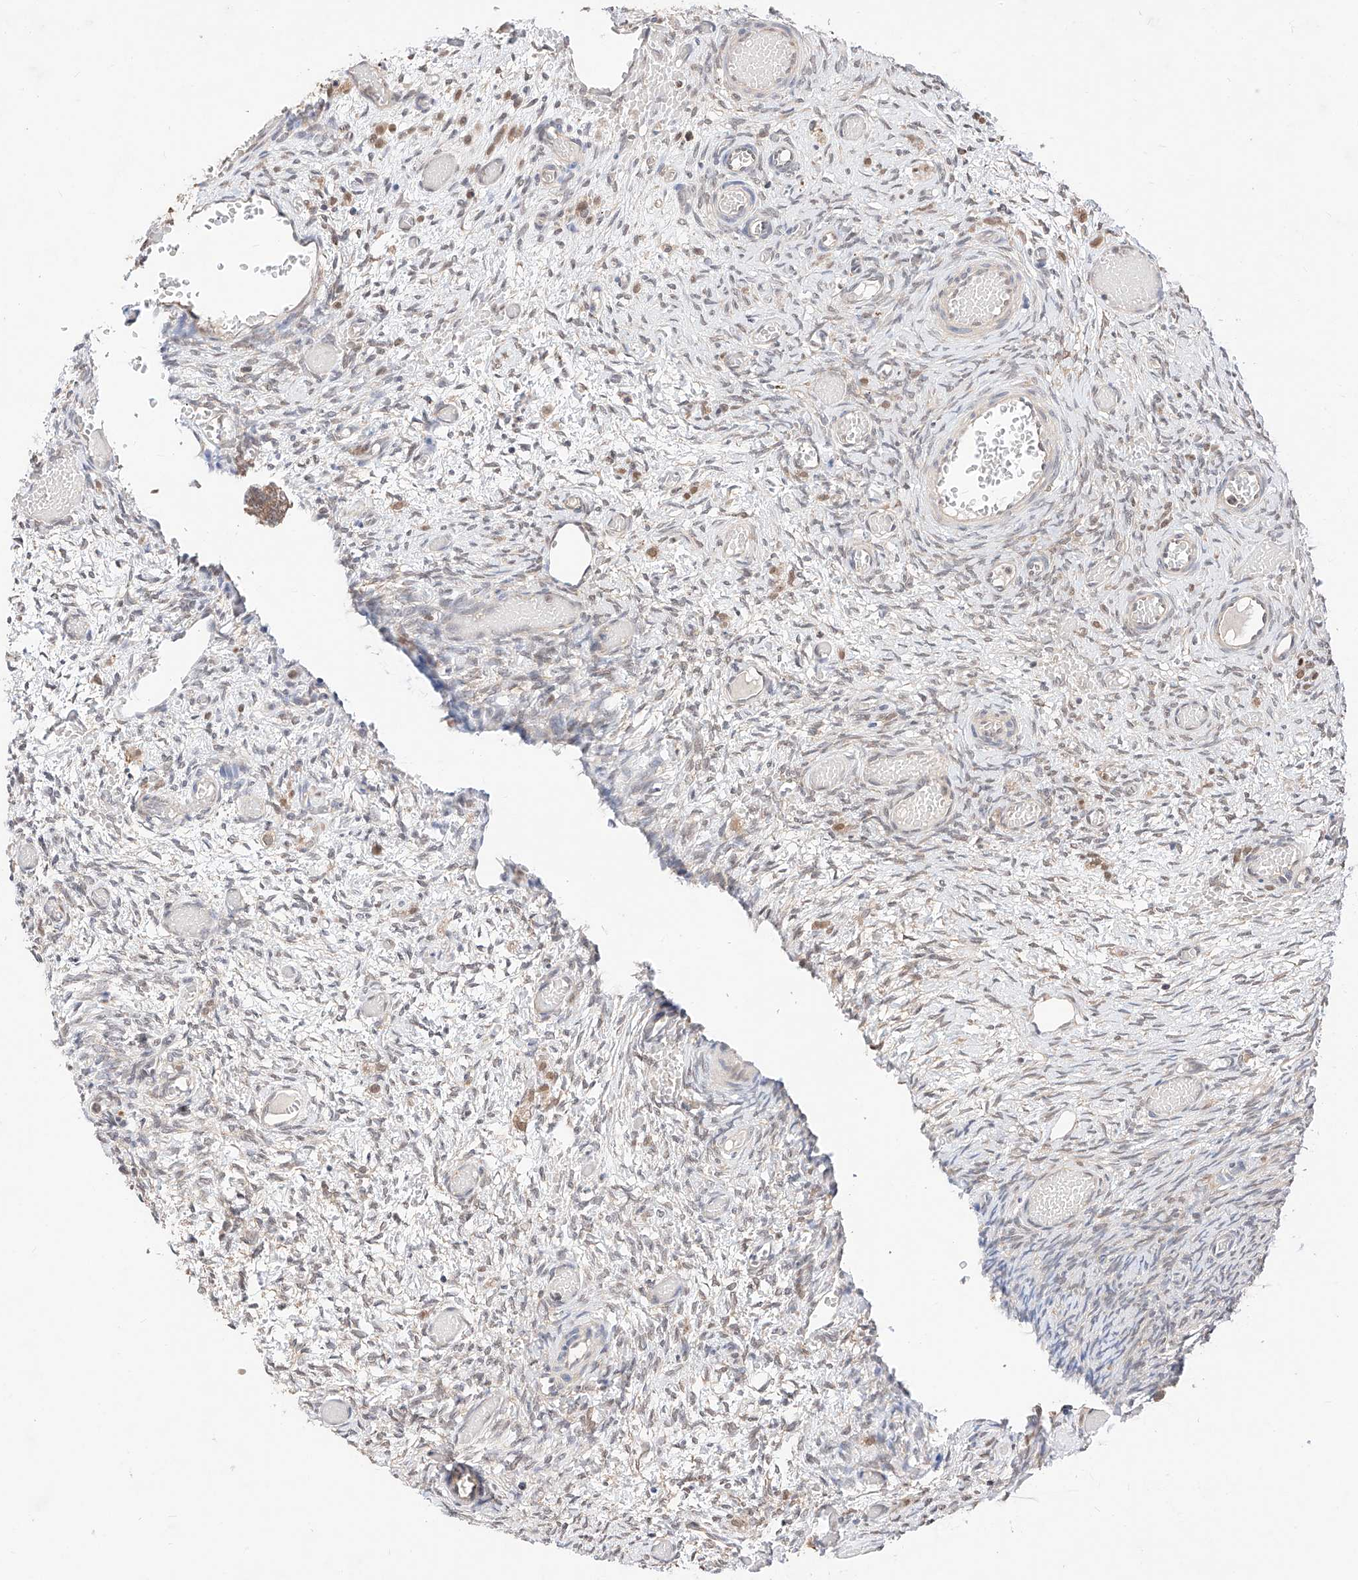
{"staining": {"intensity": "negative", "quantity": "none", "location": "none"}, "tissue": "ovary", "cell_type": "Ovarian stroma cells", "image_type": "normal", "snomed": [{"axis": "morphology", "description": "Adenocarcinoma, NOS"}, {"axis": "topography", "description": "Endometrium"}], "caption": "Immunohistochemistry (IHC) of benign ovary exhibits no positivity in ovarian stroma cells. (DAB IHC with hematoxylin counter stain).", "gene": "ZSCAN4", "patient": {"sex": "female", "age": 32}}